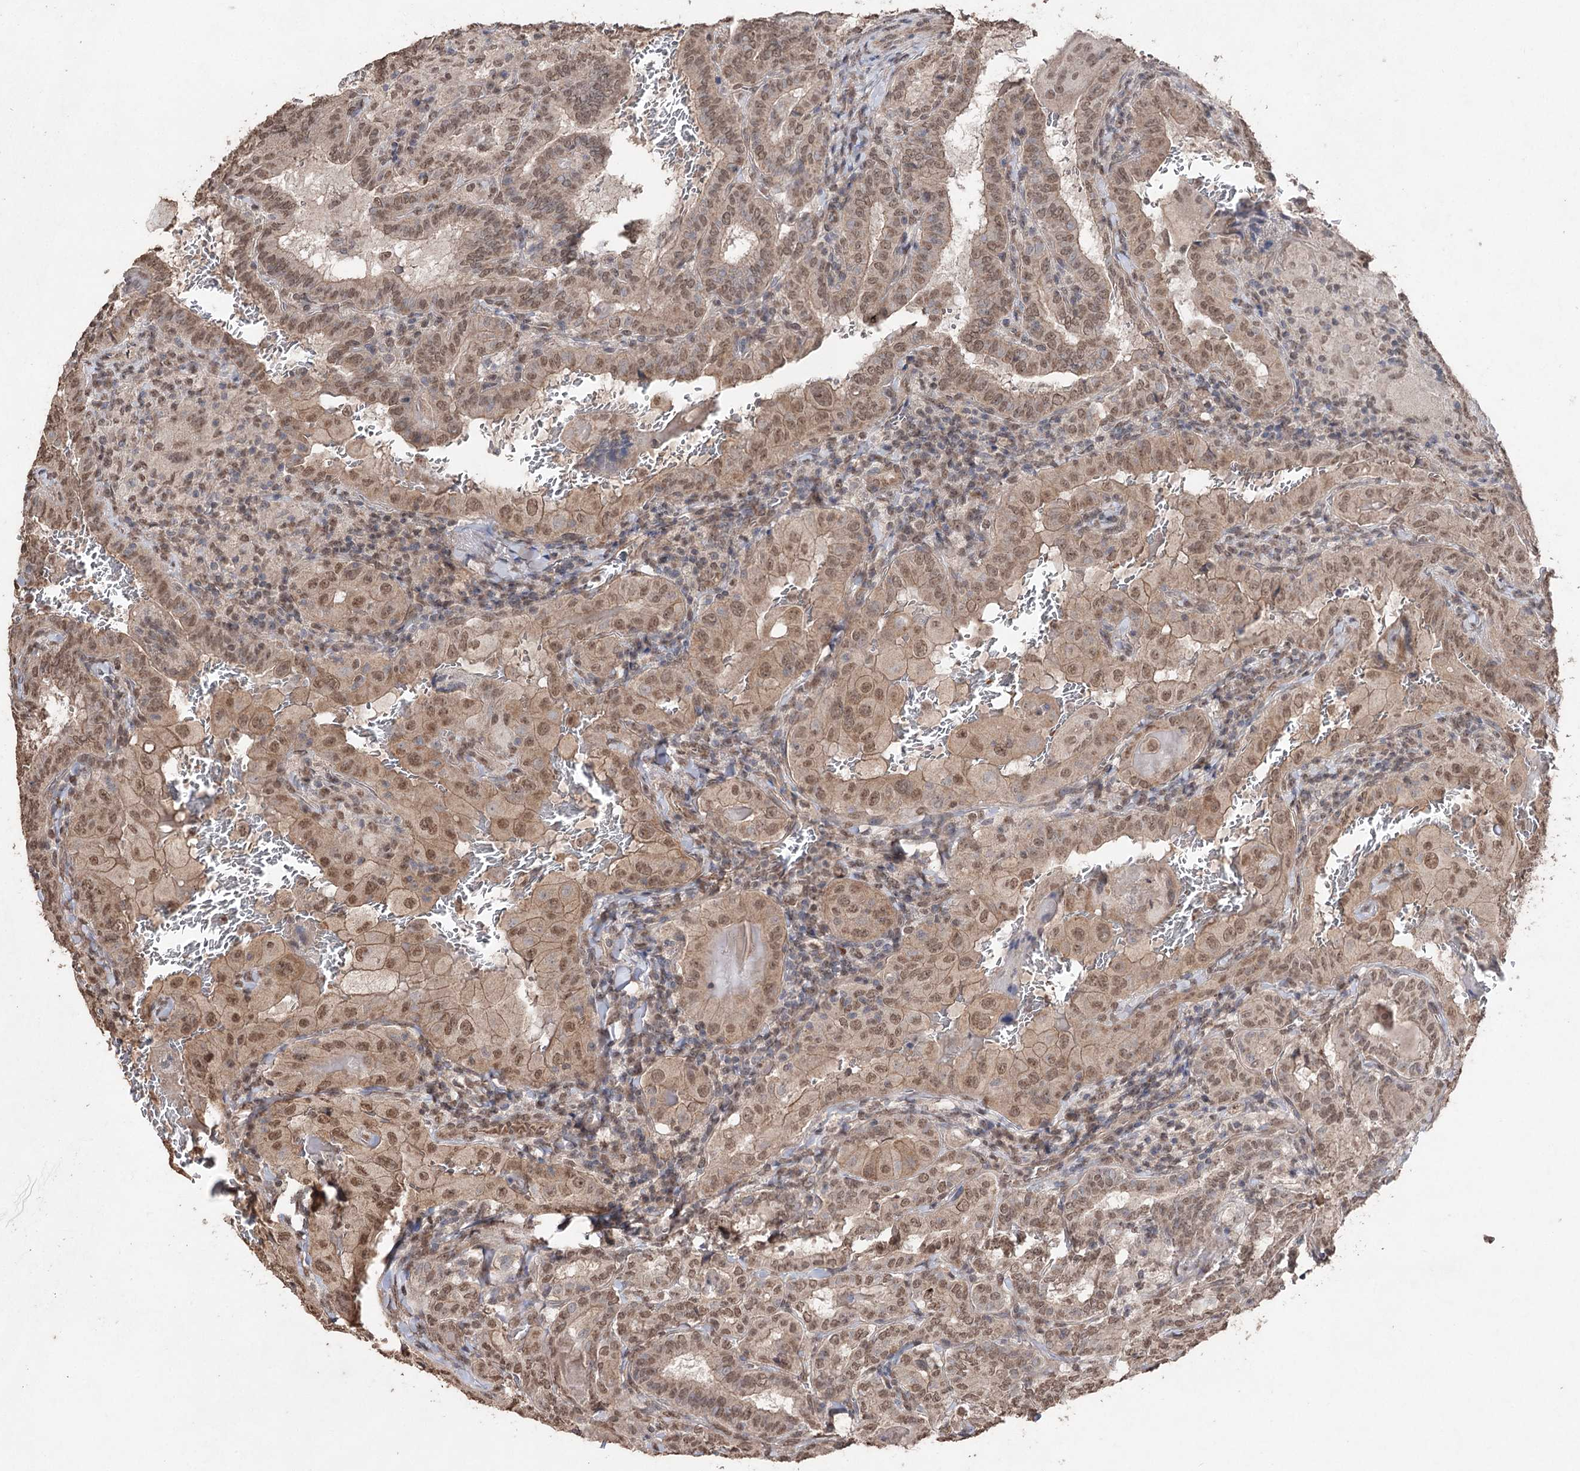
{"staining": {"intensity": "moderate", "quantity": ">75%", "location": "cytoplasmic/membranous,nuclear"}, "tissue": "thyroid cancer", "cell_type": "Tumor cells", "image_type": "cancer", "snomed": [{"axis": "morphology", "description": "Papillary adenocarcinoma, NOS"}, {"axis": "topography", "description": "Thyroid gland"}], "caption": "A brown stain highlights moderate cytoplasmic/membranous and nuclear expression of a protein in human thyroid cancer tumor cells.", "gene": "ATG14", "patient": {"sex": "female", "age": 72}}